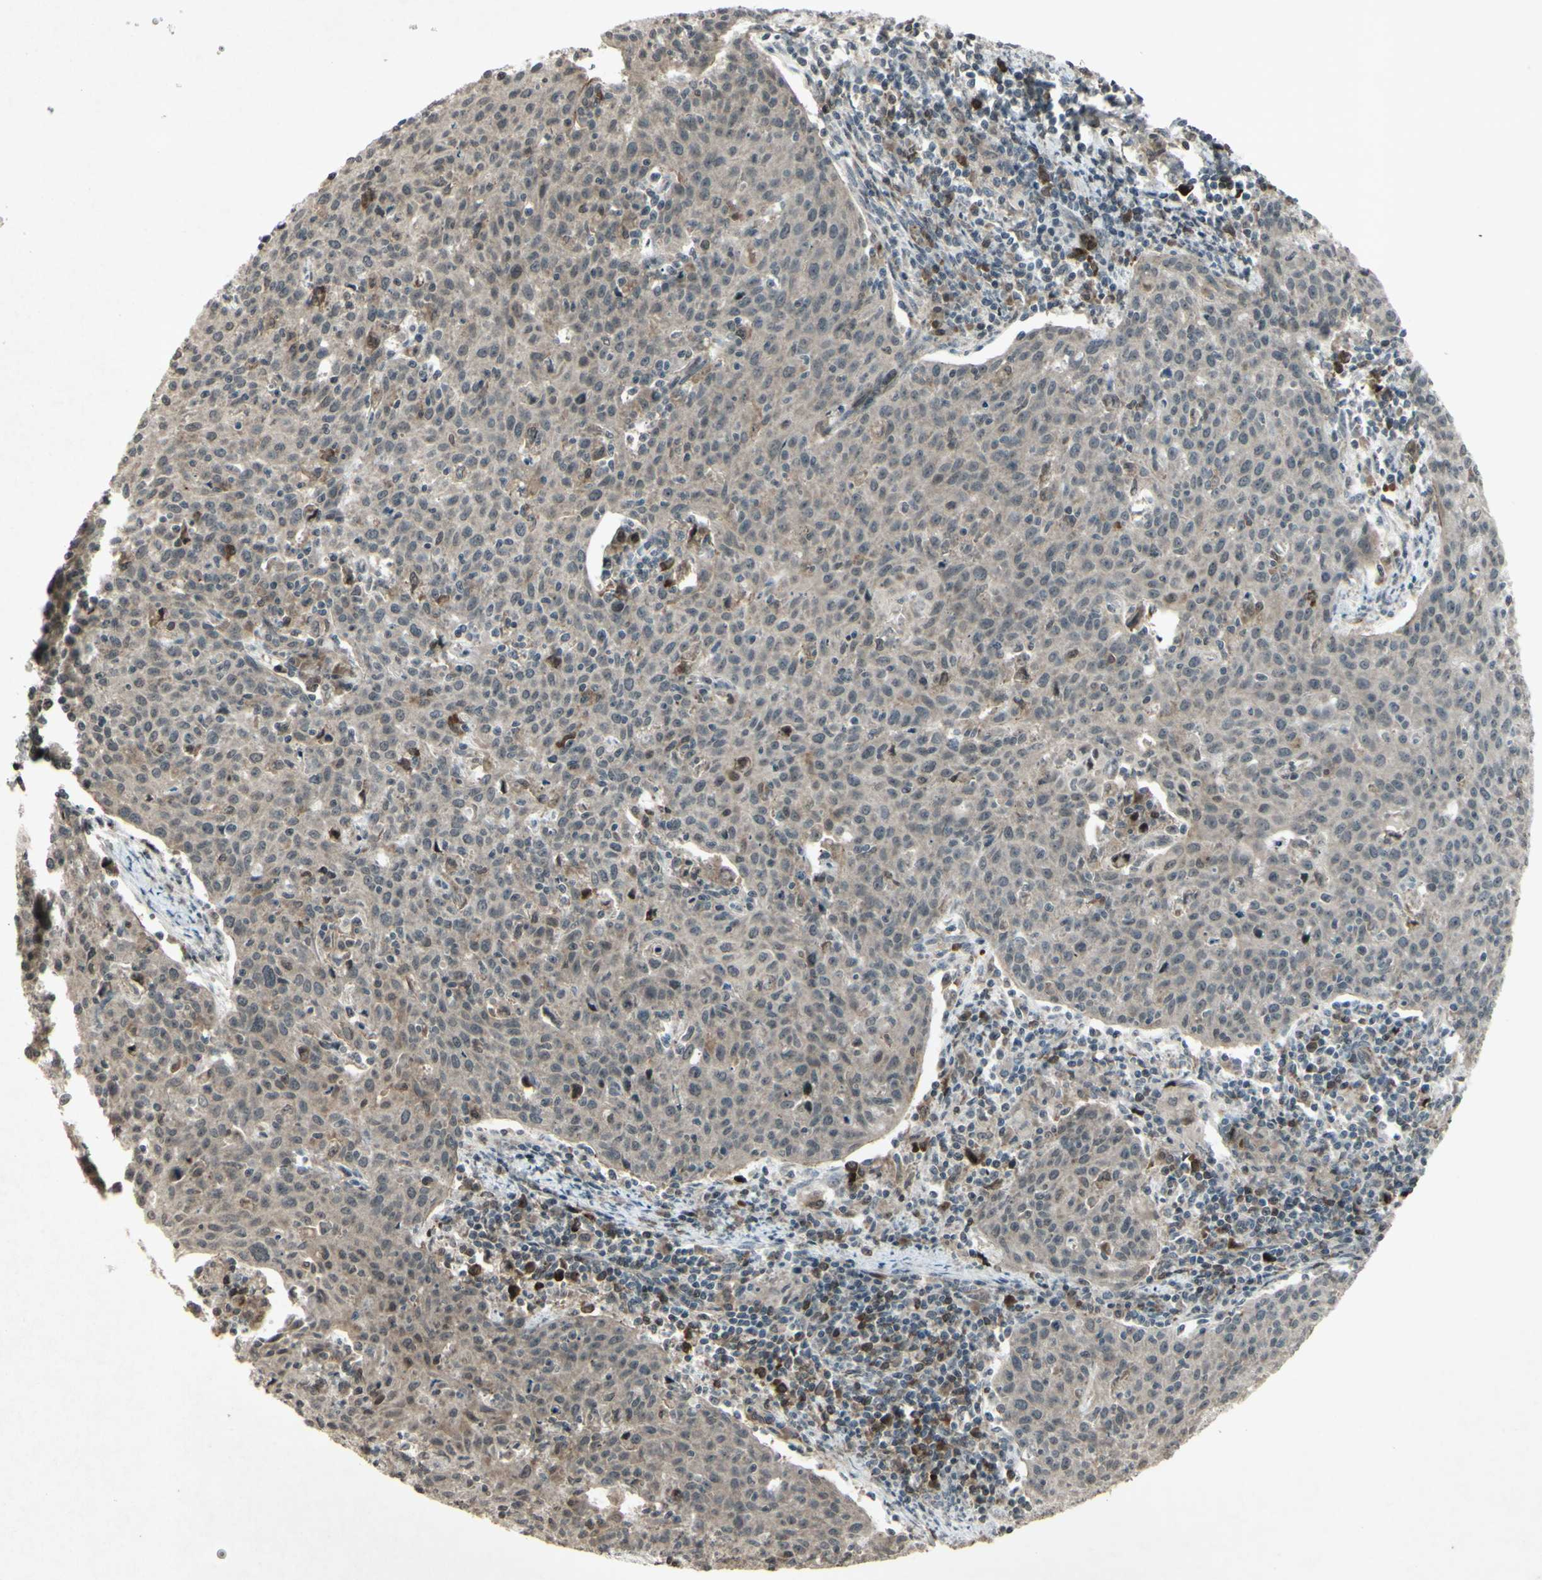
{"staining": {"intensity": "weak", "quantity": ">75%", "location": "cytoplasmic/membranous"}, "tissue": "cervical cancer", "cell_type": "Tumor cells", "image_type": "cancer", "snomed": [{"axis": "morphology", "description": "Squamous cell carcinoma, NOS"}, {"axis": "topography", "description": "Cervix"}], "caption": "Cervical cancer was stained to show a protein in brown. There is low levels of weak cytoplasmic/membranous expression in about >75% of tumor cells.", "gene": "BLNK", "patient": {"sex": "female", "age": 38}}